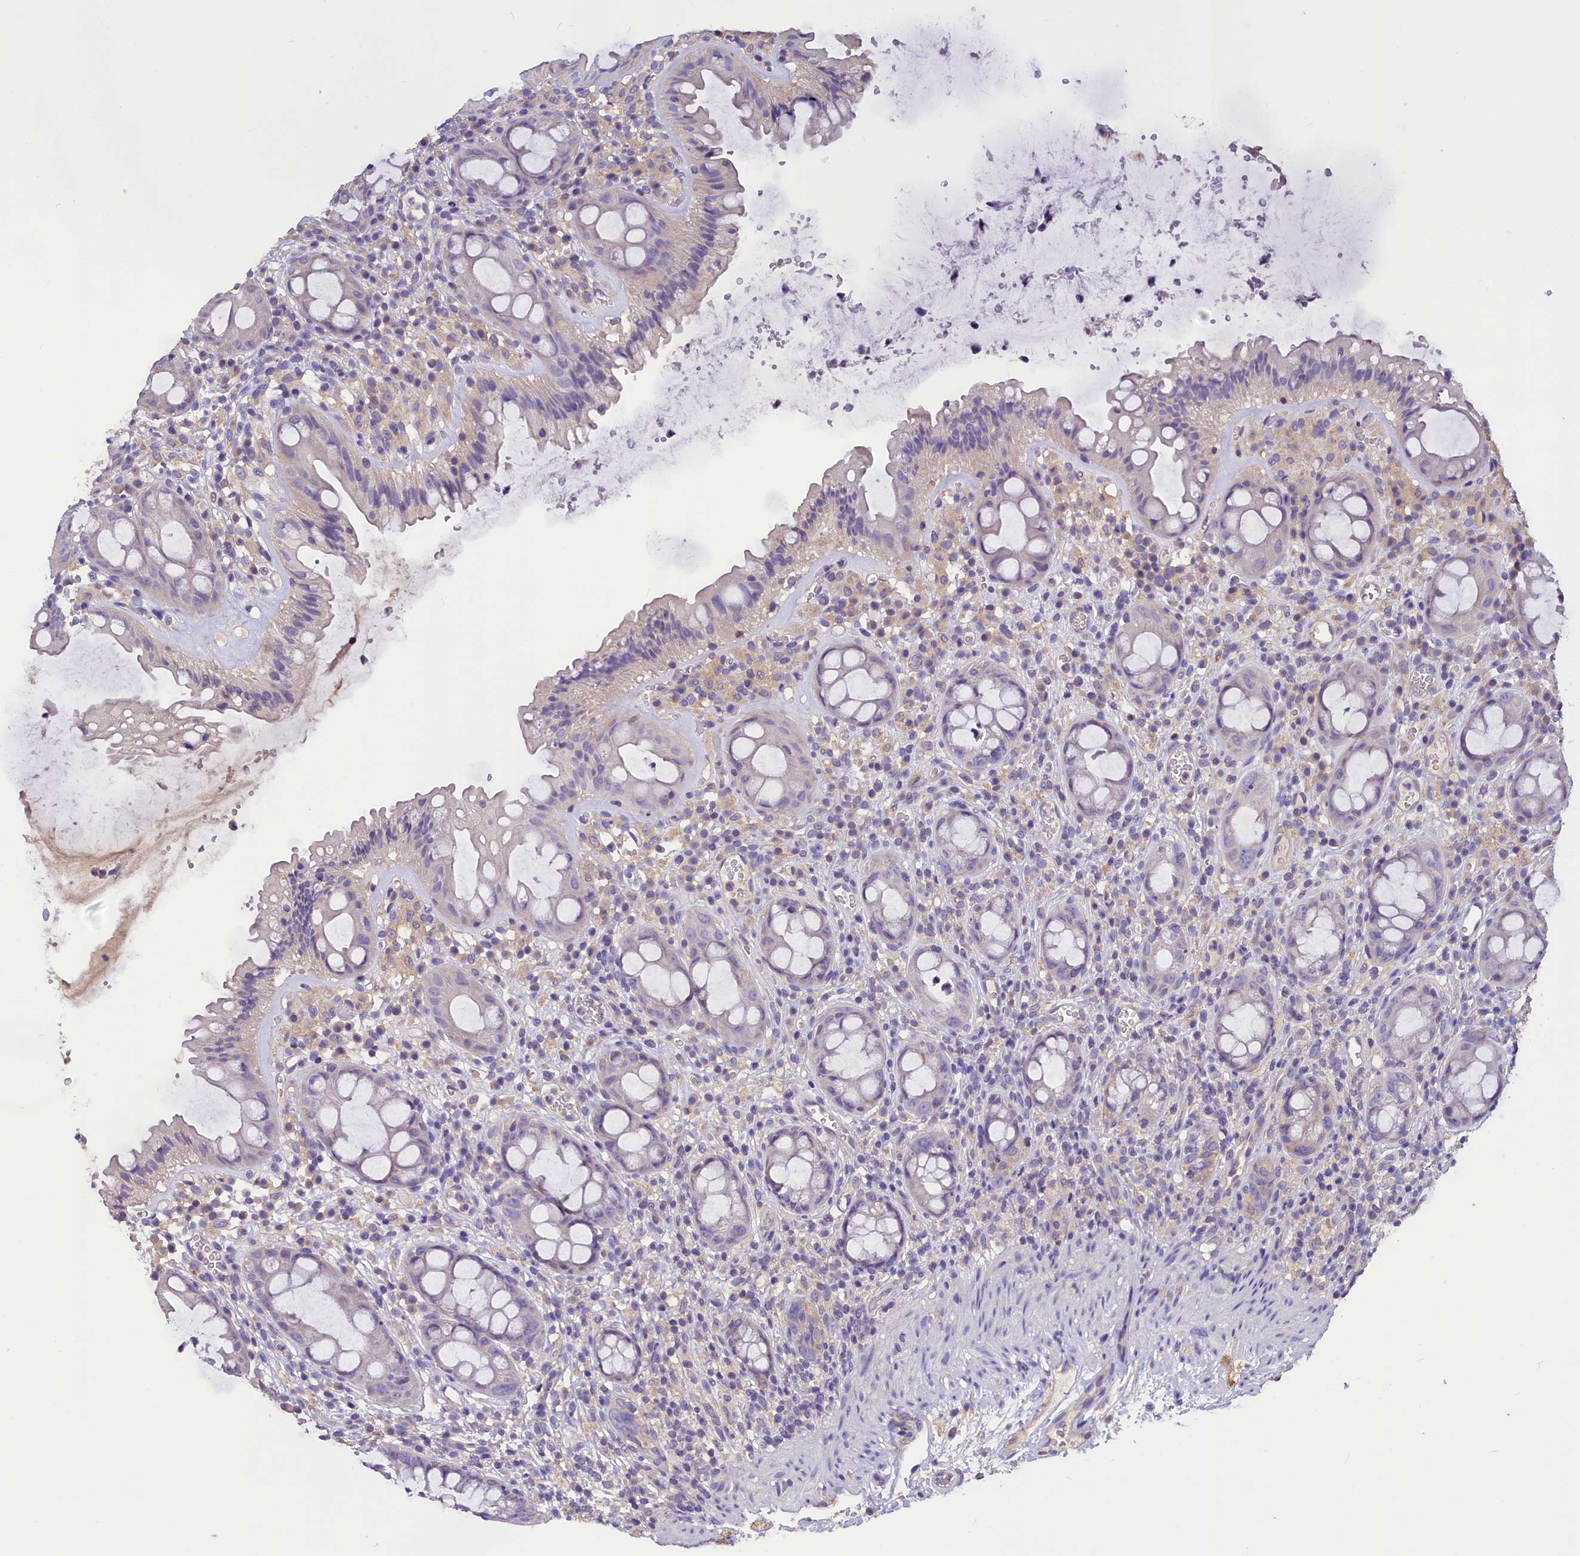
{"staining": {"intensity": "negative", "quantity": "none", "location": "none"}, "tissue": "rectum", "cell_type": "Glandular cells", "image_type": "normal", "snomed": [{"axis": "morphology", "description": "Normal tissue, NOS"}, {"axis": "topography", "description": "Rectum"}], "caption": "Rectum was stained to show a protein in brown. There is no significant staining in glandular cells. Nuclei are stained in blue.", "gene": "AP3B2", "patient": {"sex": "female", "age": 57}}